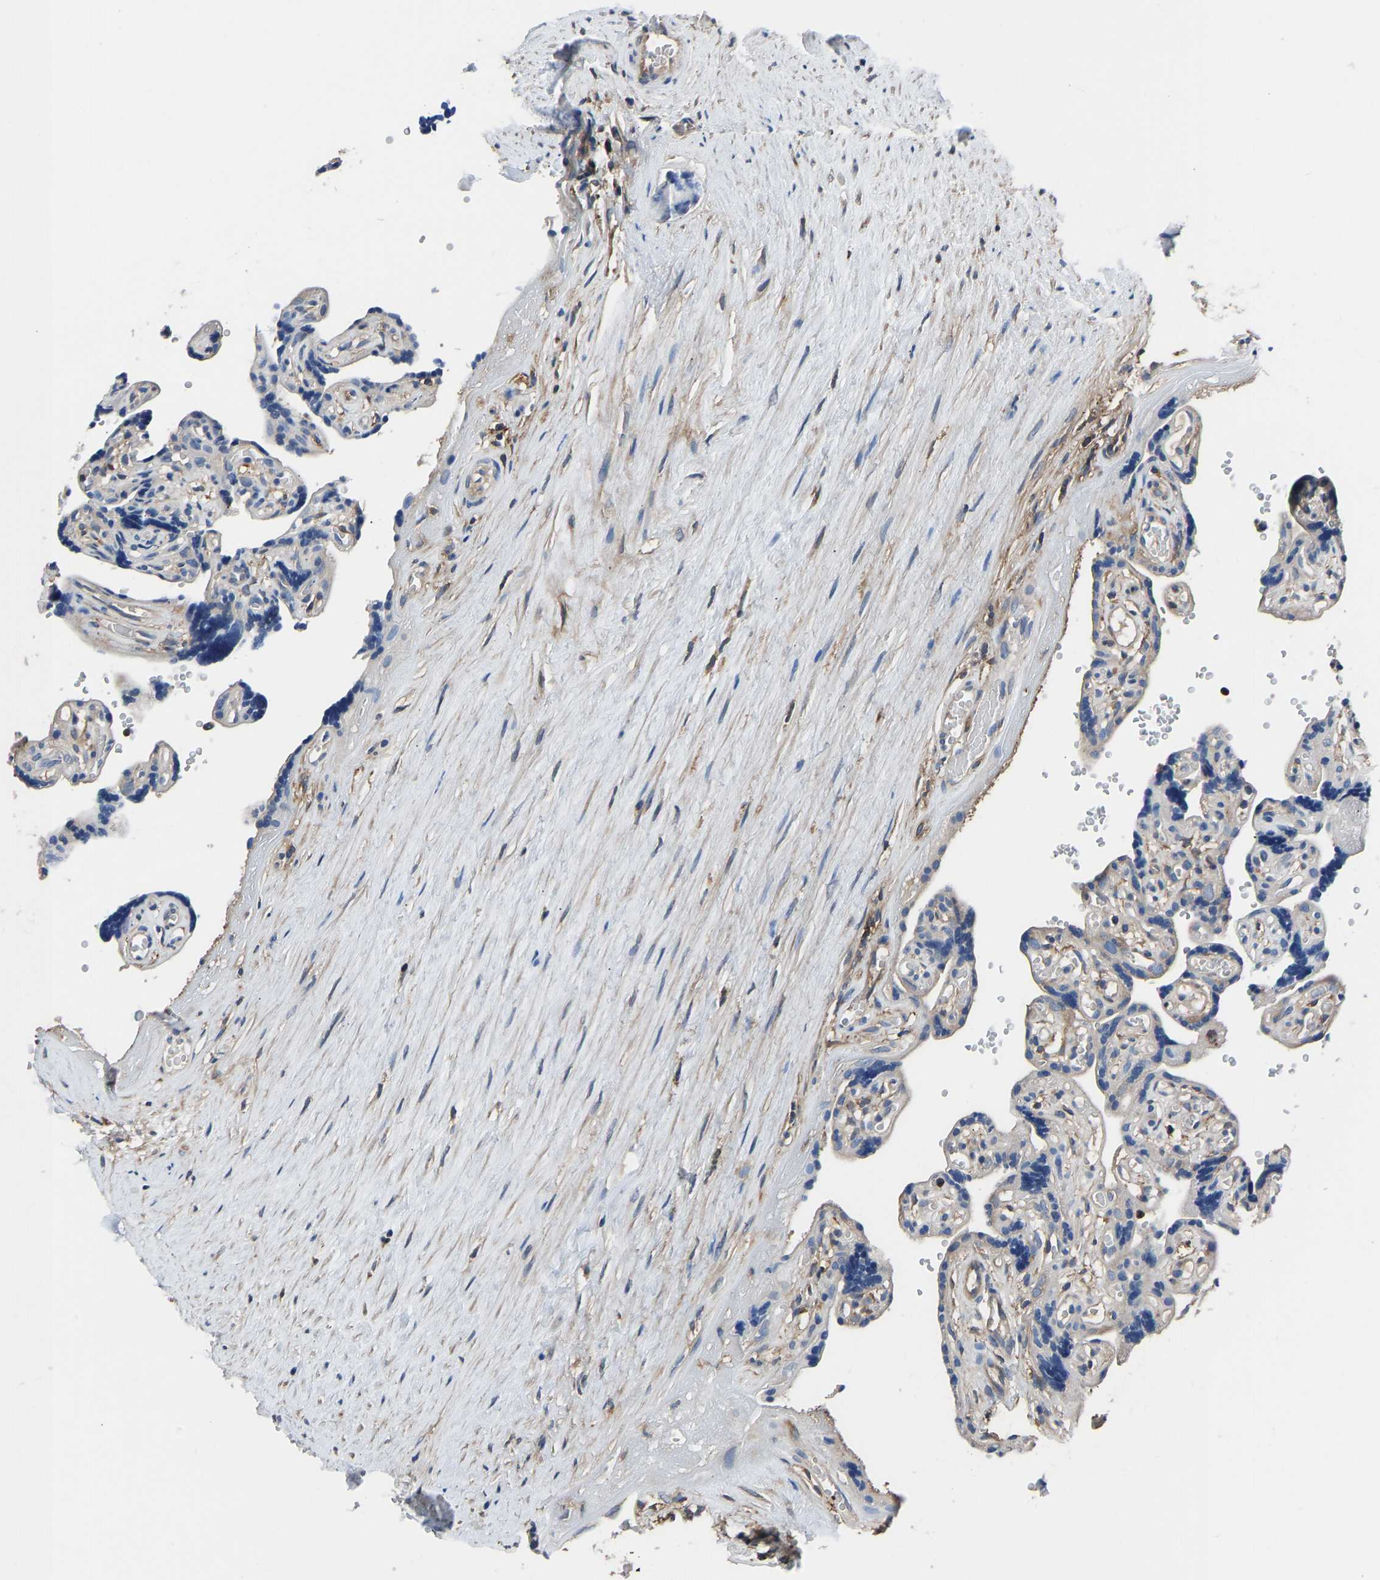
{"staining": {"intensity": "weak", "quantity": "25%-75%", "location": "cytoplasmic/membranous"}, "tissue": "placenta", "cell_type": "Decidual cells", "image_type": "normal", "snomed": [{"axis": "morphology", "description": "Normal tissue, NOS"}, {"axis": "topography", "description": "Placenta"}], "caption": "Protein staining by immunohistochemistry shows weak cytoplasmic/membranous positivity in about 25%-75% of decidual cells in benign placenta.", "gene": "PRKAR1A", "patient": {"sex": "female", "age": 30}}